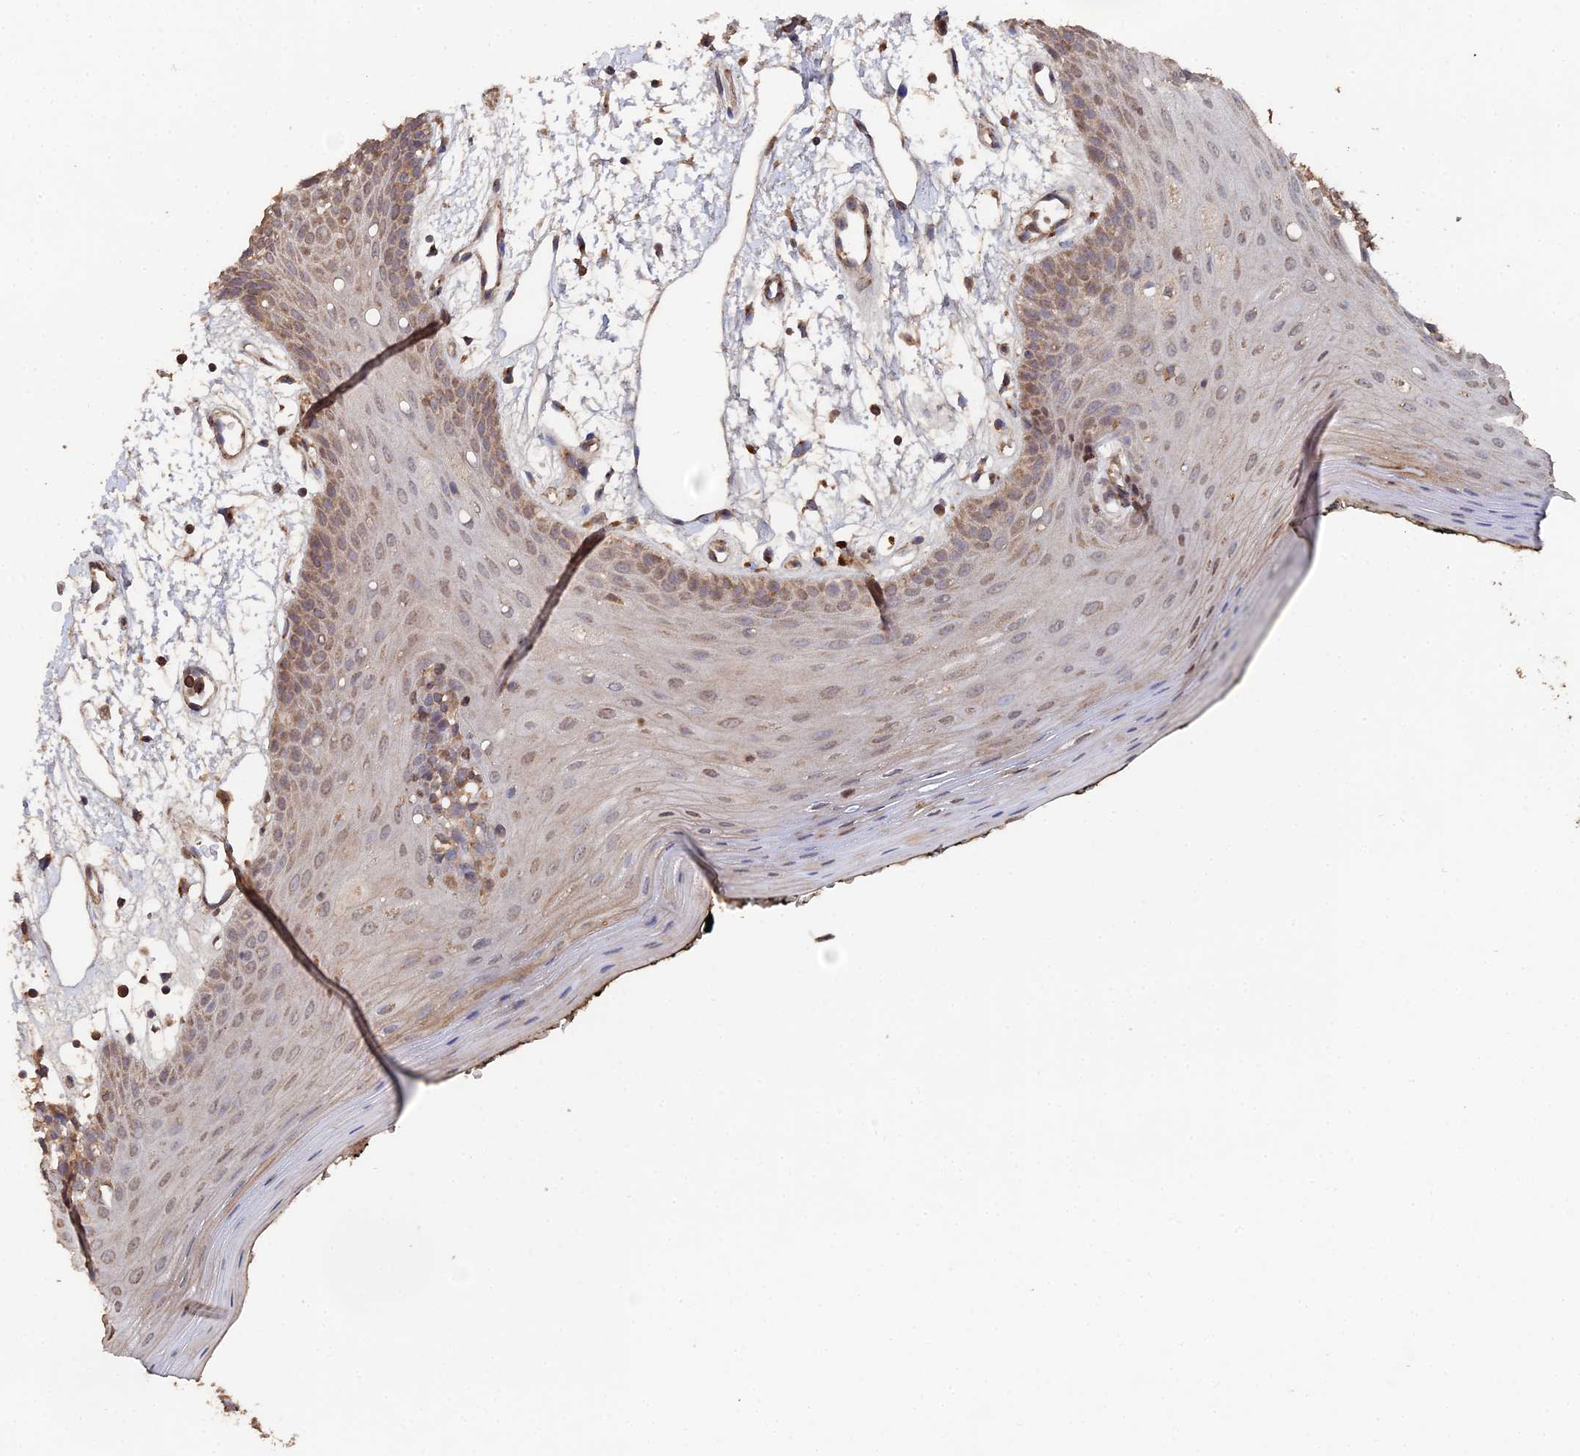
{"staining": {"intensity": "moderate", "quantity": ">75%", "location": "cytoplasmic/membranous,nuclear"}, "tissue": "oral mucosa", "cell_type": "Squamous epithelial cells", "image_type": "normal", "snomed": [{"axis": "morphology", "description": "Normal tissue, NOS"}, {"axis": "topography", "description": "Oral tissue"}, {"axis": "topography", "description": "Tounge, NOS"}], "caption": "Immunohistochemistry (DAB) staining of unremarkable human oral mucosa reveals moderate cytoplasmic/membranous,nuclear protein staining in approximately >75% of squamous epithelial cells.", "gene": "SPANXN4", "patient": {"sex": "female", "age": 59}}